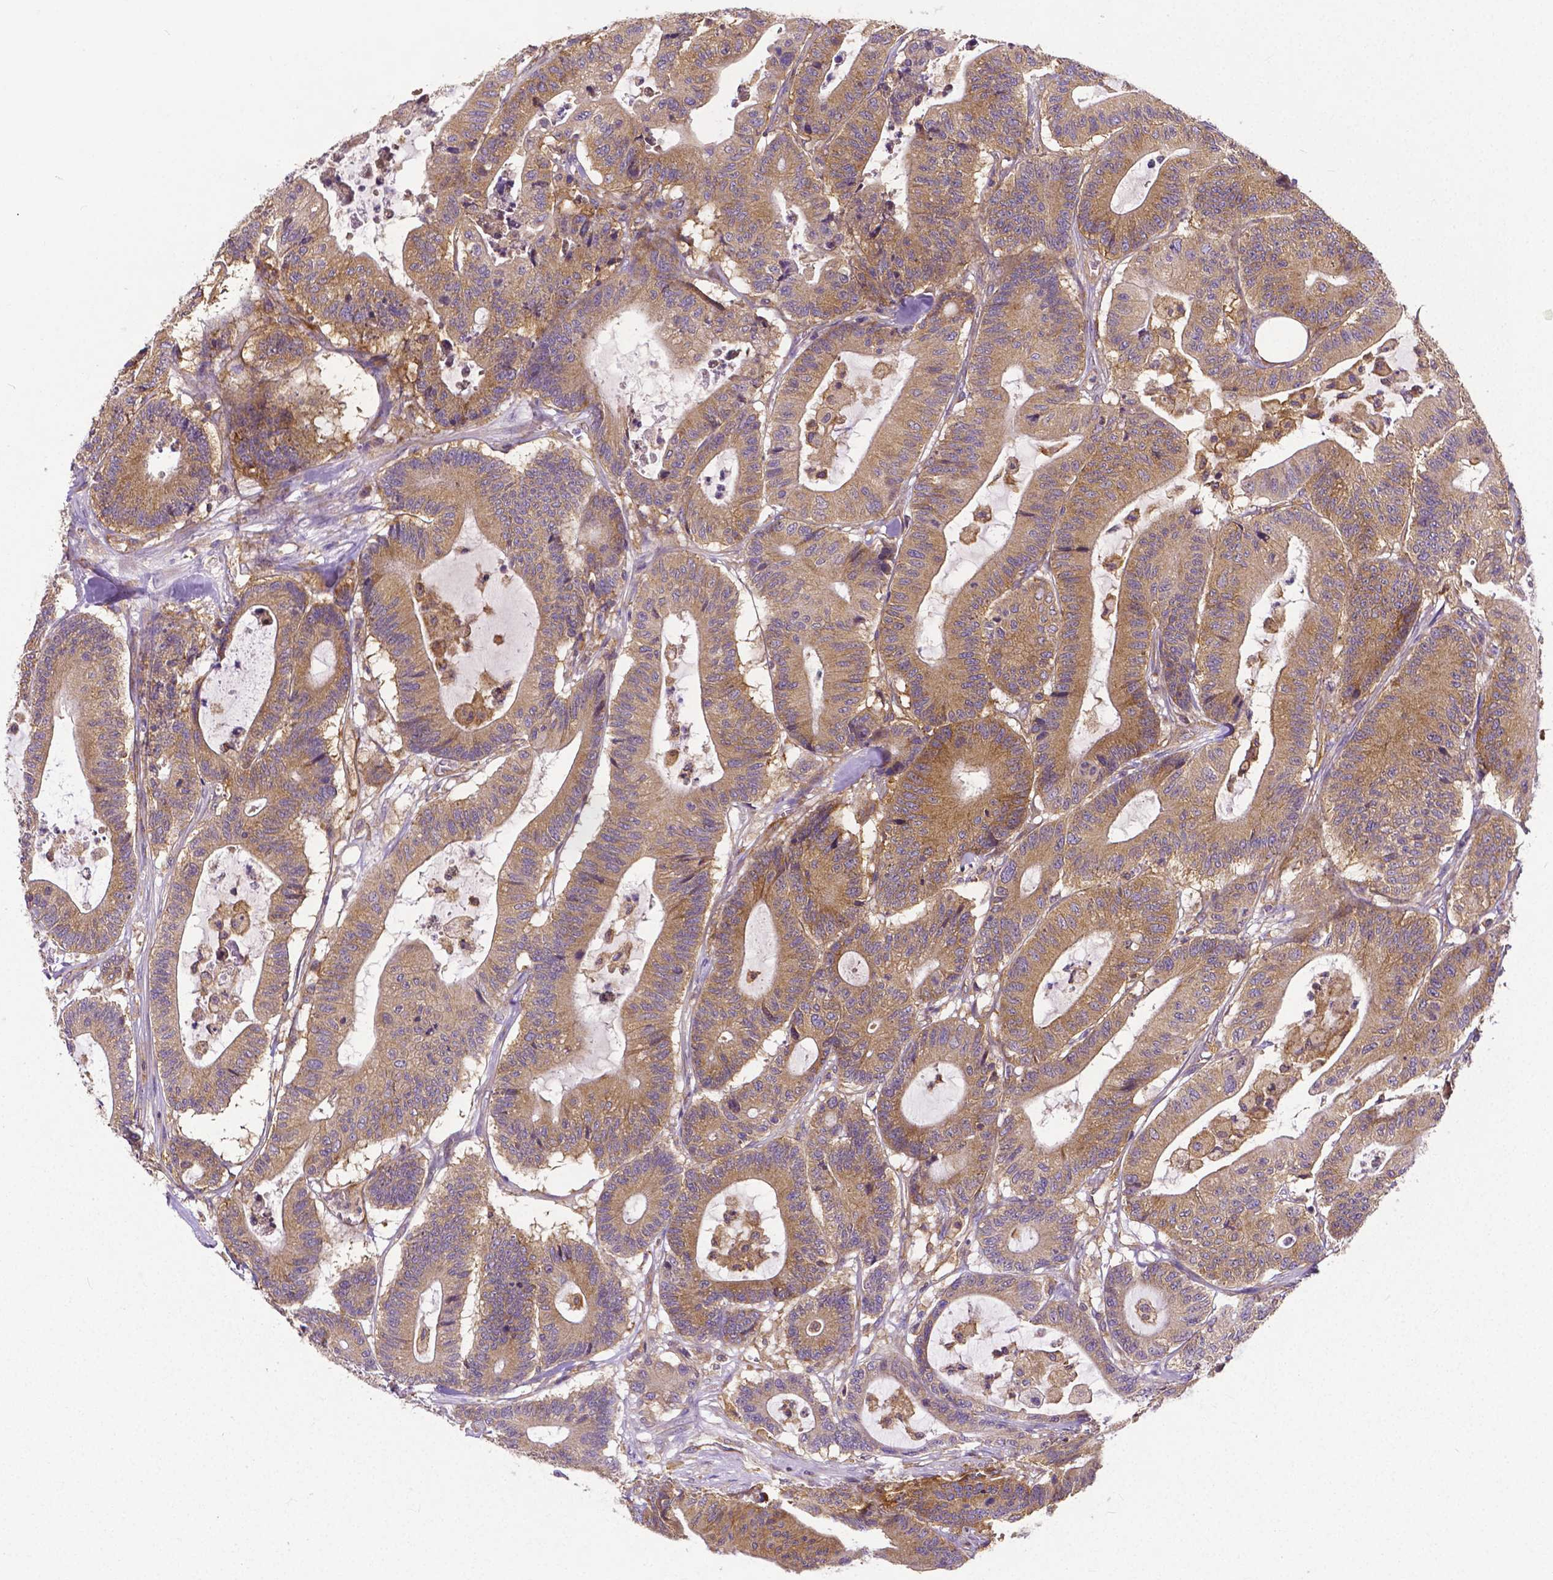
{"staining": {"intensity": "moderate", "quantity": ">75%", "location": "cytoplasmic/membranous"}, "tissue": "colorectal cancer", "cell_type": "Tumor cells", "image_type": "cancer", "snomed": [{"axis": "morphology", "description": "Adenocarcinoma, NOS"}, {"axis": "topography", "description": "Colon"}], "caption": "DAB (3,3'-diaminobenzidine) immunohistochemical staining of adenocarcinoma (colorectal) demonstrates moderate cytoplasmic/membranous protein positivity in approximately >75% of tumor cells. The protein of interest is stained brown, and the nuclei are stained in blue (DAB IHC with brightfield microscopy, high magnification).", "gene": "DICER1", "patient": {"sex": "female", "age": 84}}